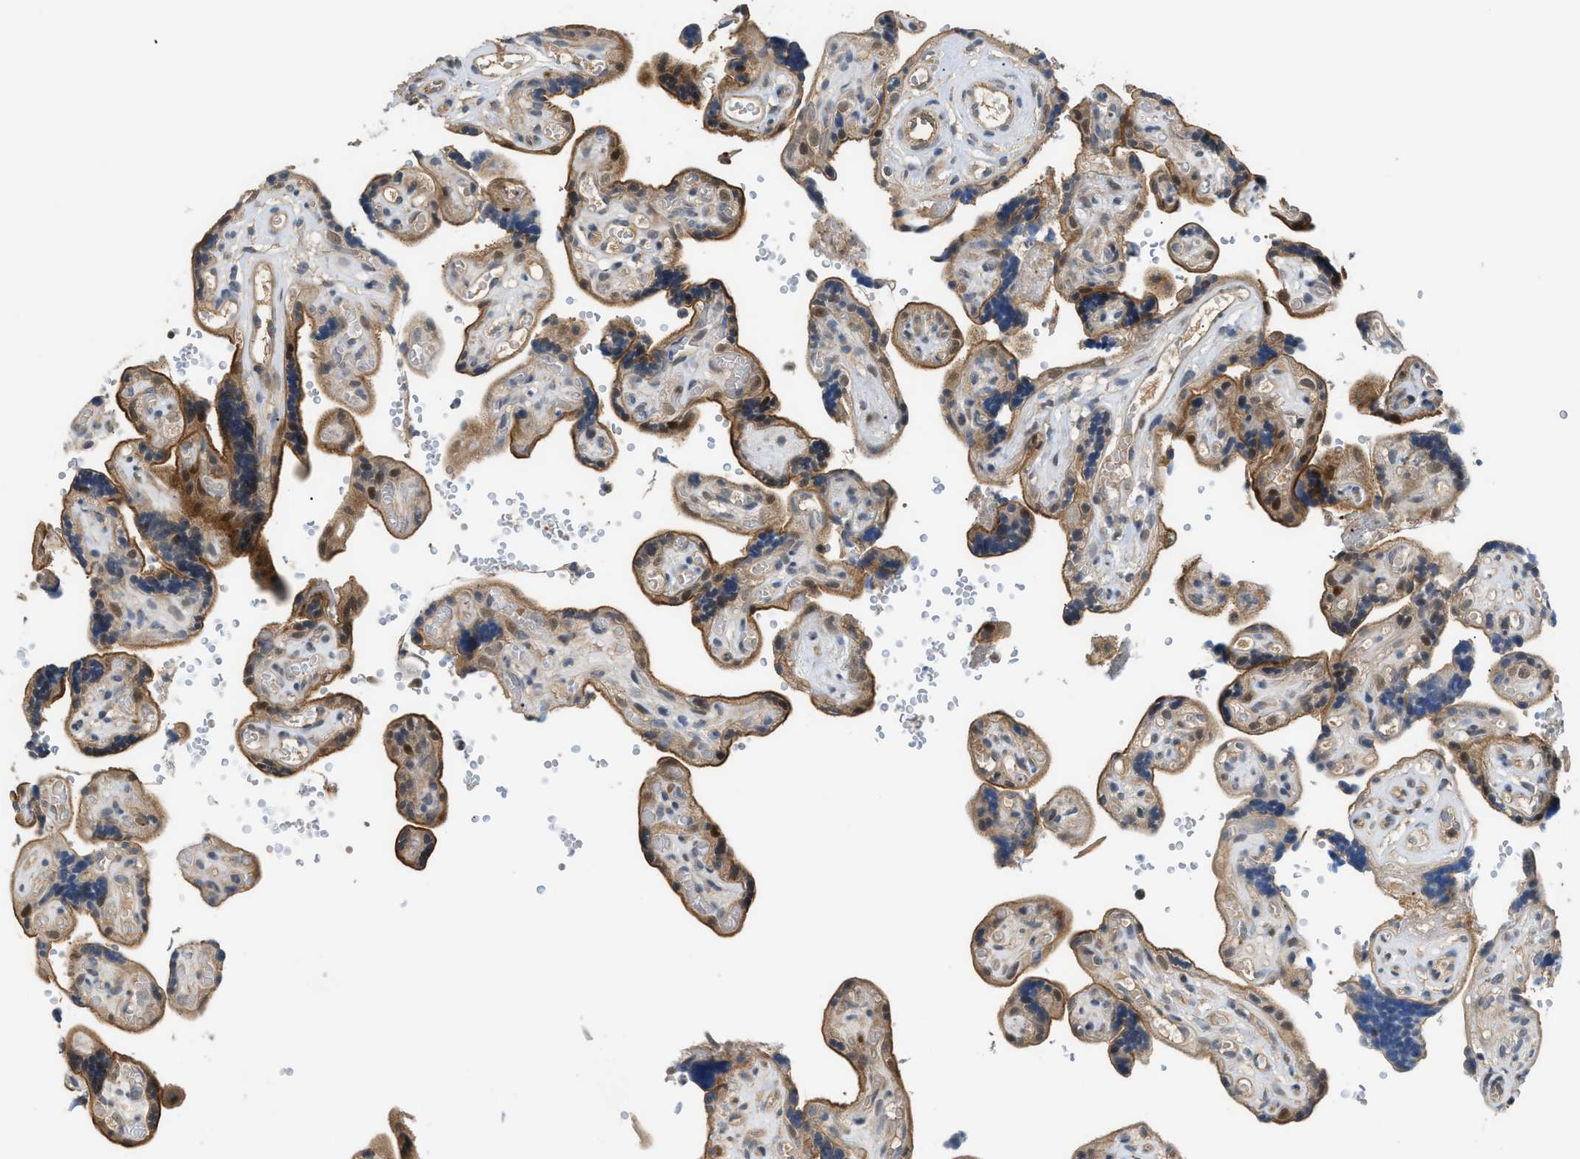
{"staining": {"intensity": "strong", "quantity": "25%-75%", "location": "cytoplasmic/membranous,nuclear"}, "tissue": "placenta", "cell_type": "Decidual cells", "image_type": "normal", "snomed": [{"axis": "morphology", "description": "Normal tissue, NOS"}, {"axis": "topography", "description": "Placenta"}], "caption": "Placenta stained for a protein exhibits strong cytoplasmic/membranous,nuclear positivity in decidual cells. (Stains: DAB in brown, nuclei in blue, Microscopy: brightfield microscopy at high magnification).", "gene": "TRAK2", "patient": {"sex": "female", "age": 30}}